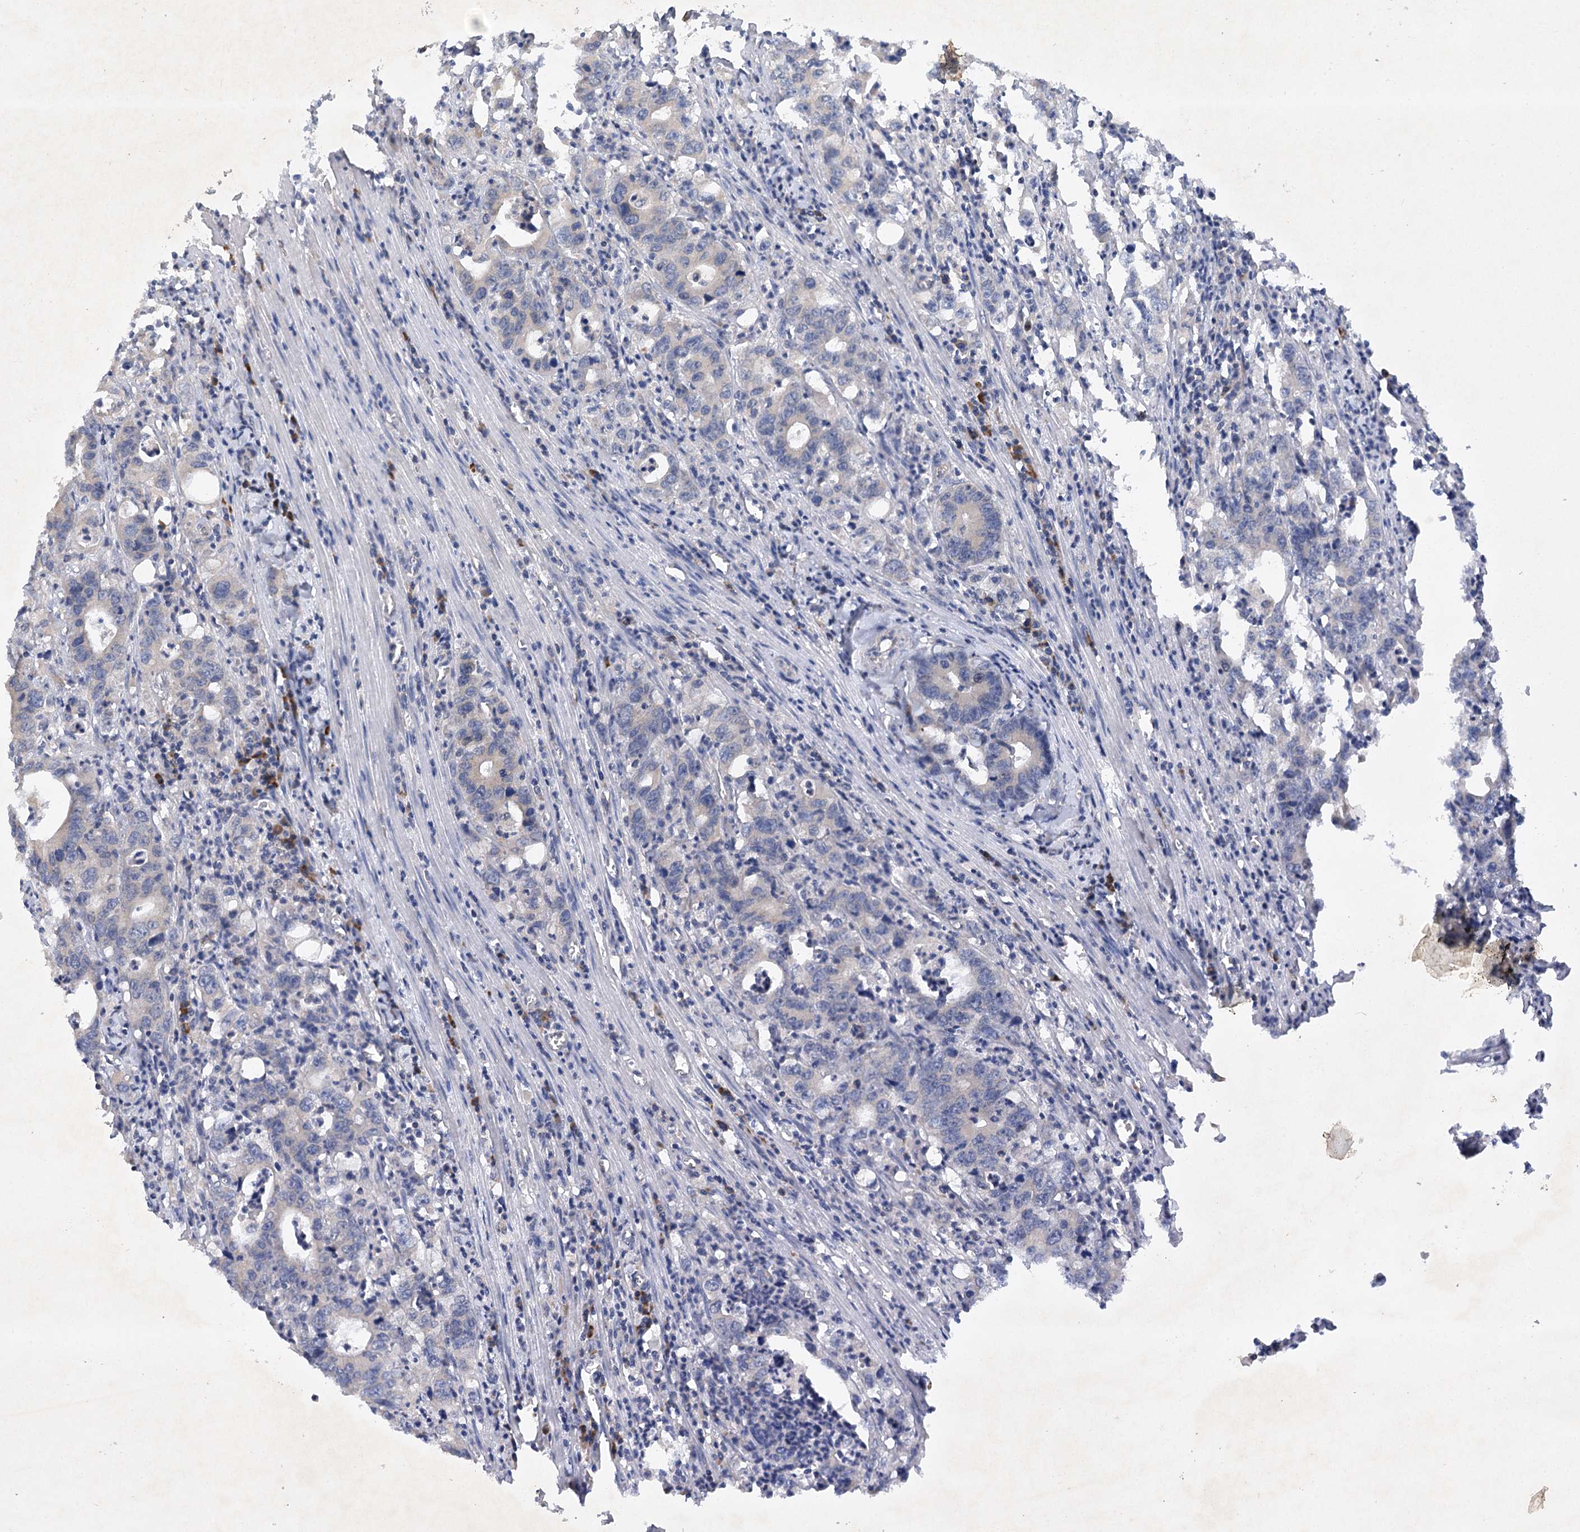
{"staining": {"intensity": "negative", "quantity": "none", "location": "none"}, "tissue": "colorectal cancer", "cell_type": "Tumor cells", "image_type": "cancer", "snomed": [{"axis": "morphology", "description": "Adenocarcinoma, NOS"}, {"axis": "topography", "description": "Colon"}], "caption": "Histopathology image shows no protein staining in tumor cells of colorectal adenocarcinoma tissue.", "gene": "TRAF3IP1", "patient": {"sex": "female", "age": 75}}